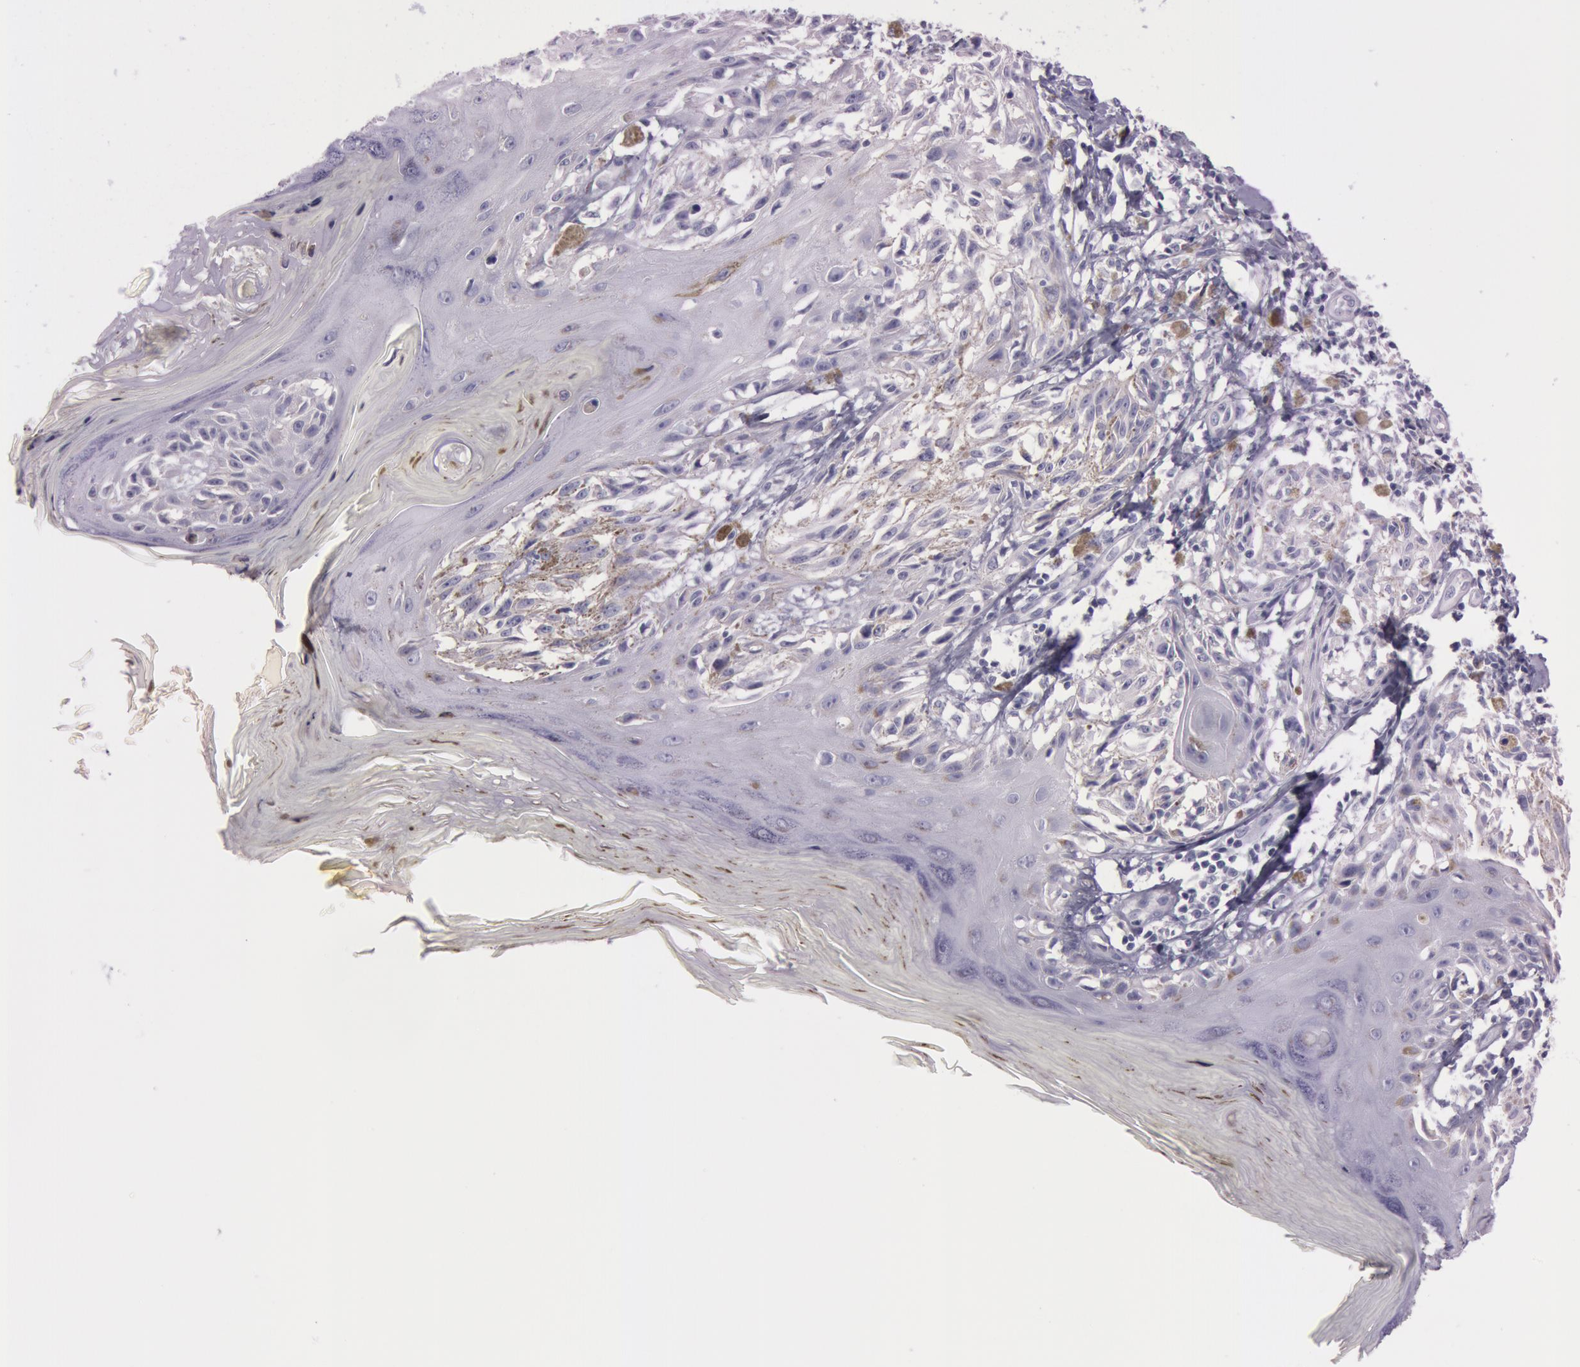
{"staining": {"intensity": "negative", "quantity": "none", "location": "none"}, "tissue": "melanoma", "cell_type": "Tumor cells", "image_type": "cancer", "snomed": [{"axis": "morphology", "description": "Malignant melanoma, NOS"}, {"axis": "topography", "description": "Skin"}], "caption": "The IHC histopathology image has no significant staining in tumor cells of malignant melanoma tissue.", "gene": "FOLH1", "patient": {"sex": "female", "age": 77}}